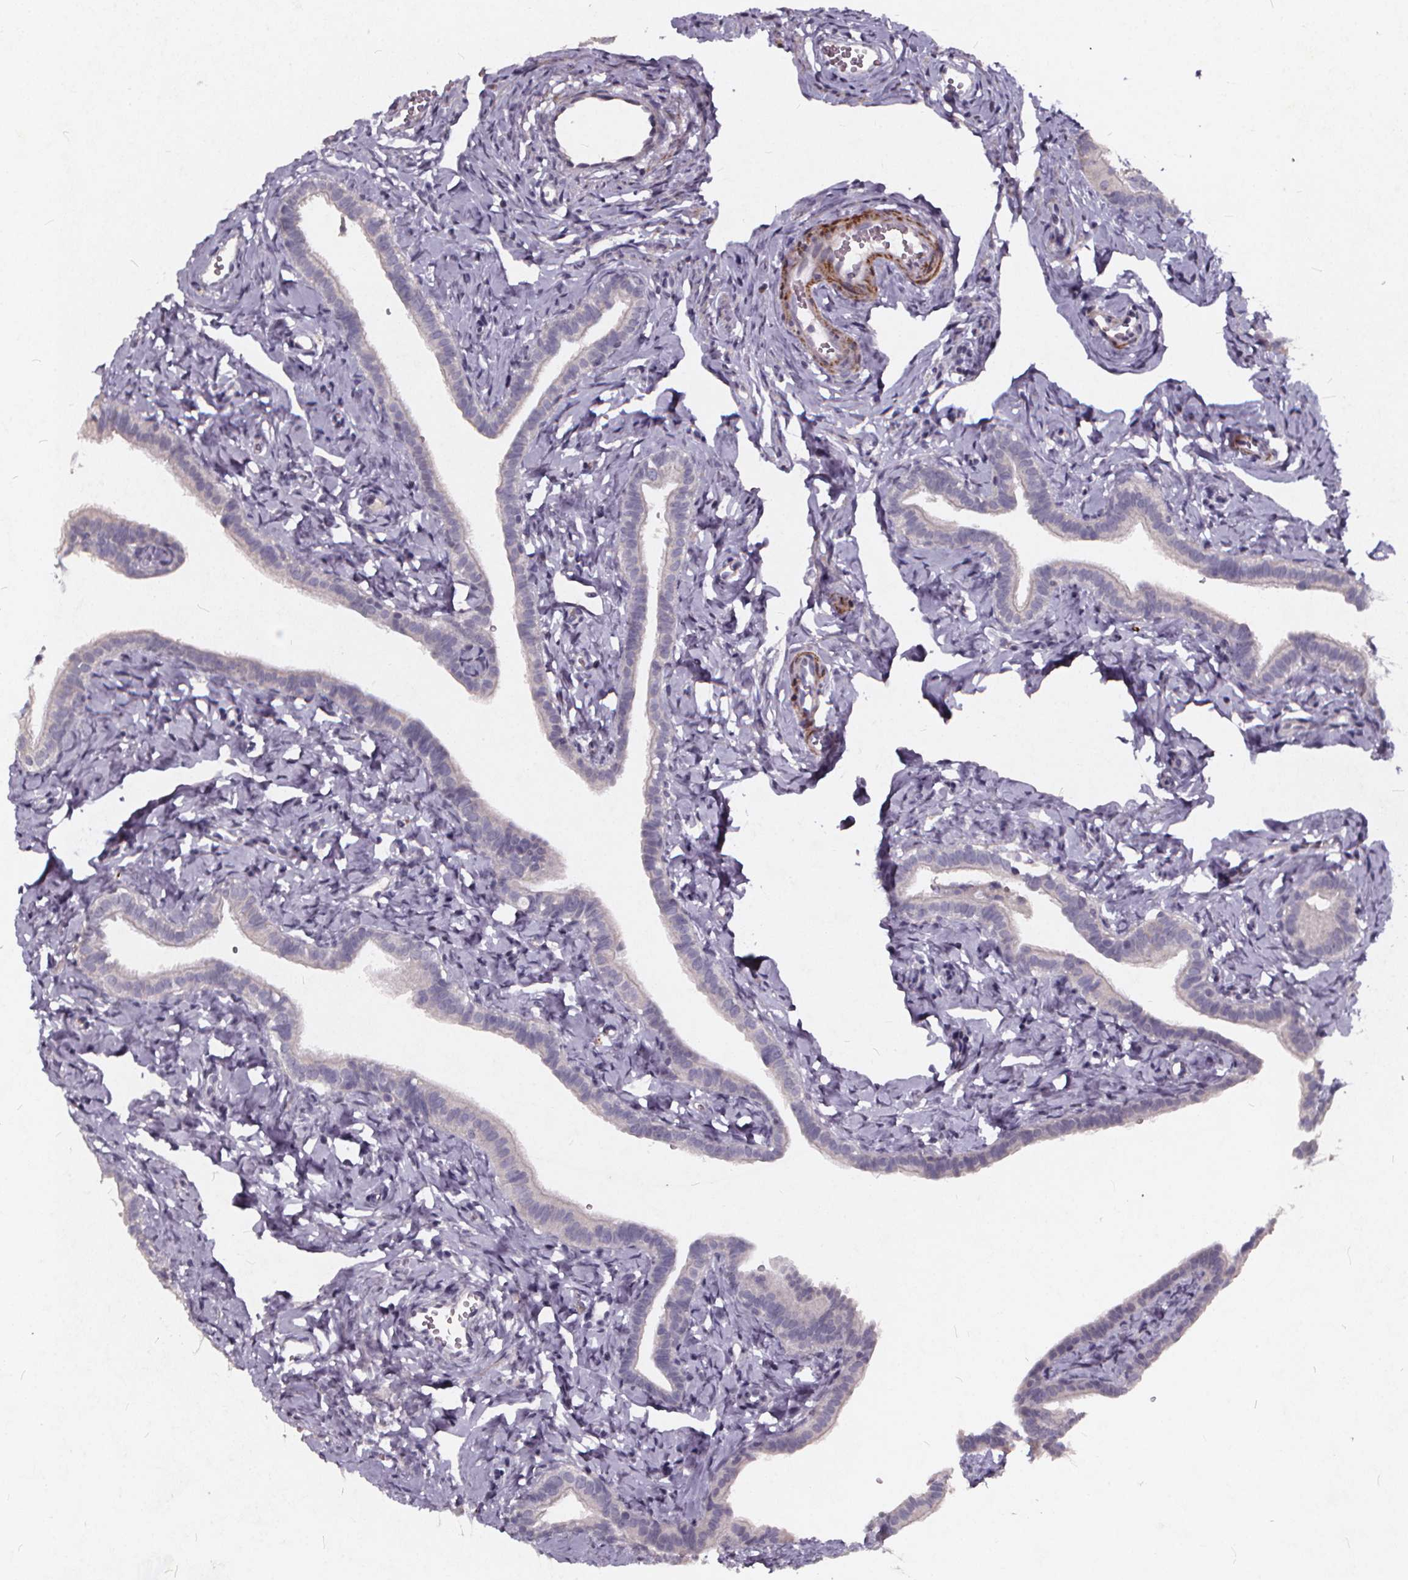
{"staining": {"intensity": "negative", "quantity": "none", "location": "none"}, "tissue": "fallopian tube", "cell_type": "Glandular cells", "image_type": "normal", "snomed": [{"axis": "morphology", "description": "Normal tissue, NOS"}, {"axis": "topography", "description": "Fallopian tube"}], "caption": "This is a photomicrograph of immunohistochemistry staining of benign fallopian tube, which shows no staining in glandular cells. (DAB (3,3'-diaminobenzidine) IHC visualized using brightfield microscopy, high magnification).", "gene": "TSPAN14", "patient": {"sex": "female", "age": 41}}